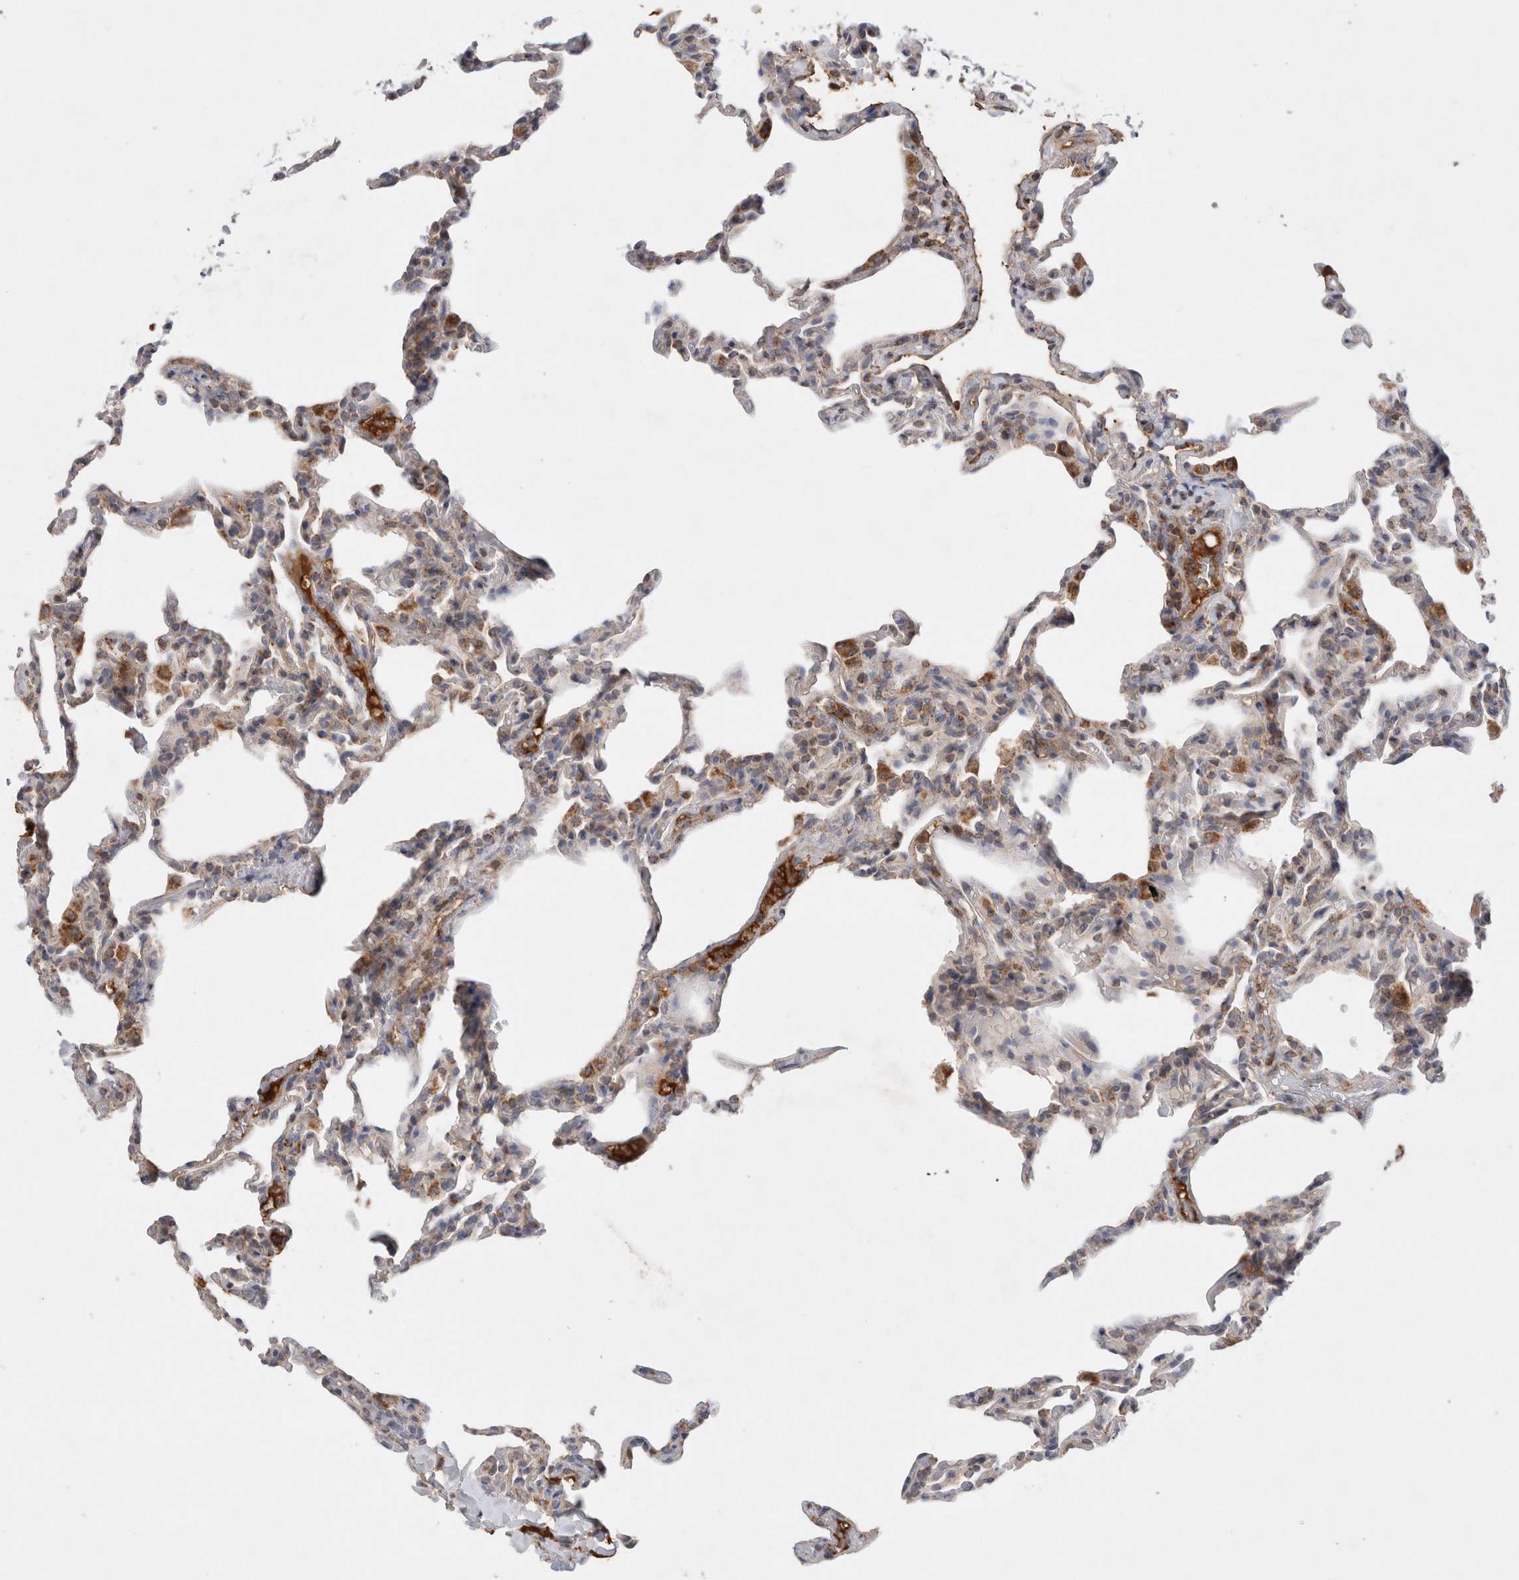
{"staining": {"intensity": "moderate", "quantity": "<25%", "location": "cytoplasmic/membranous"}, "tissue": "lung", "cell_type": "Alveolar cells", "image_type": "normal", "snomed": [{"axis": "morphology", "description": "Normal tissue, NOS"}, {"axis": "topography", "description": "Lung"}], "caption": "Brown immunohistochemical staining in unremarkable human lung demonstrates moderate cytoplasmic/membranous staining in approximately <25% of alveolar cells.", "gene": "MRPS28", "patient": {"sex": "male", "age": 20}}